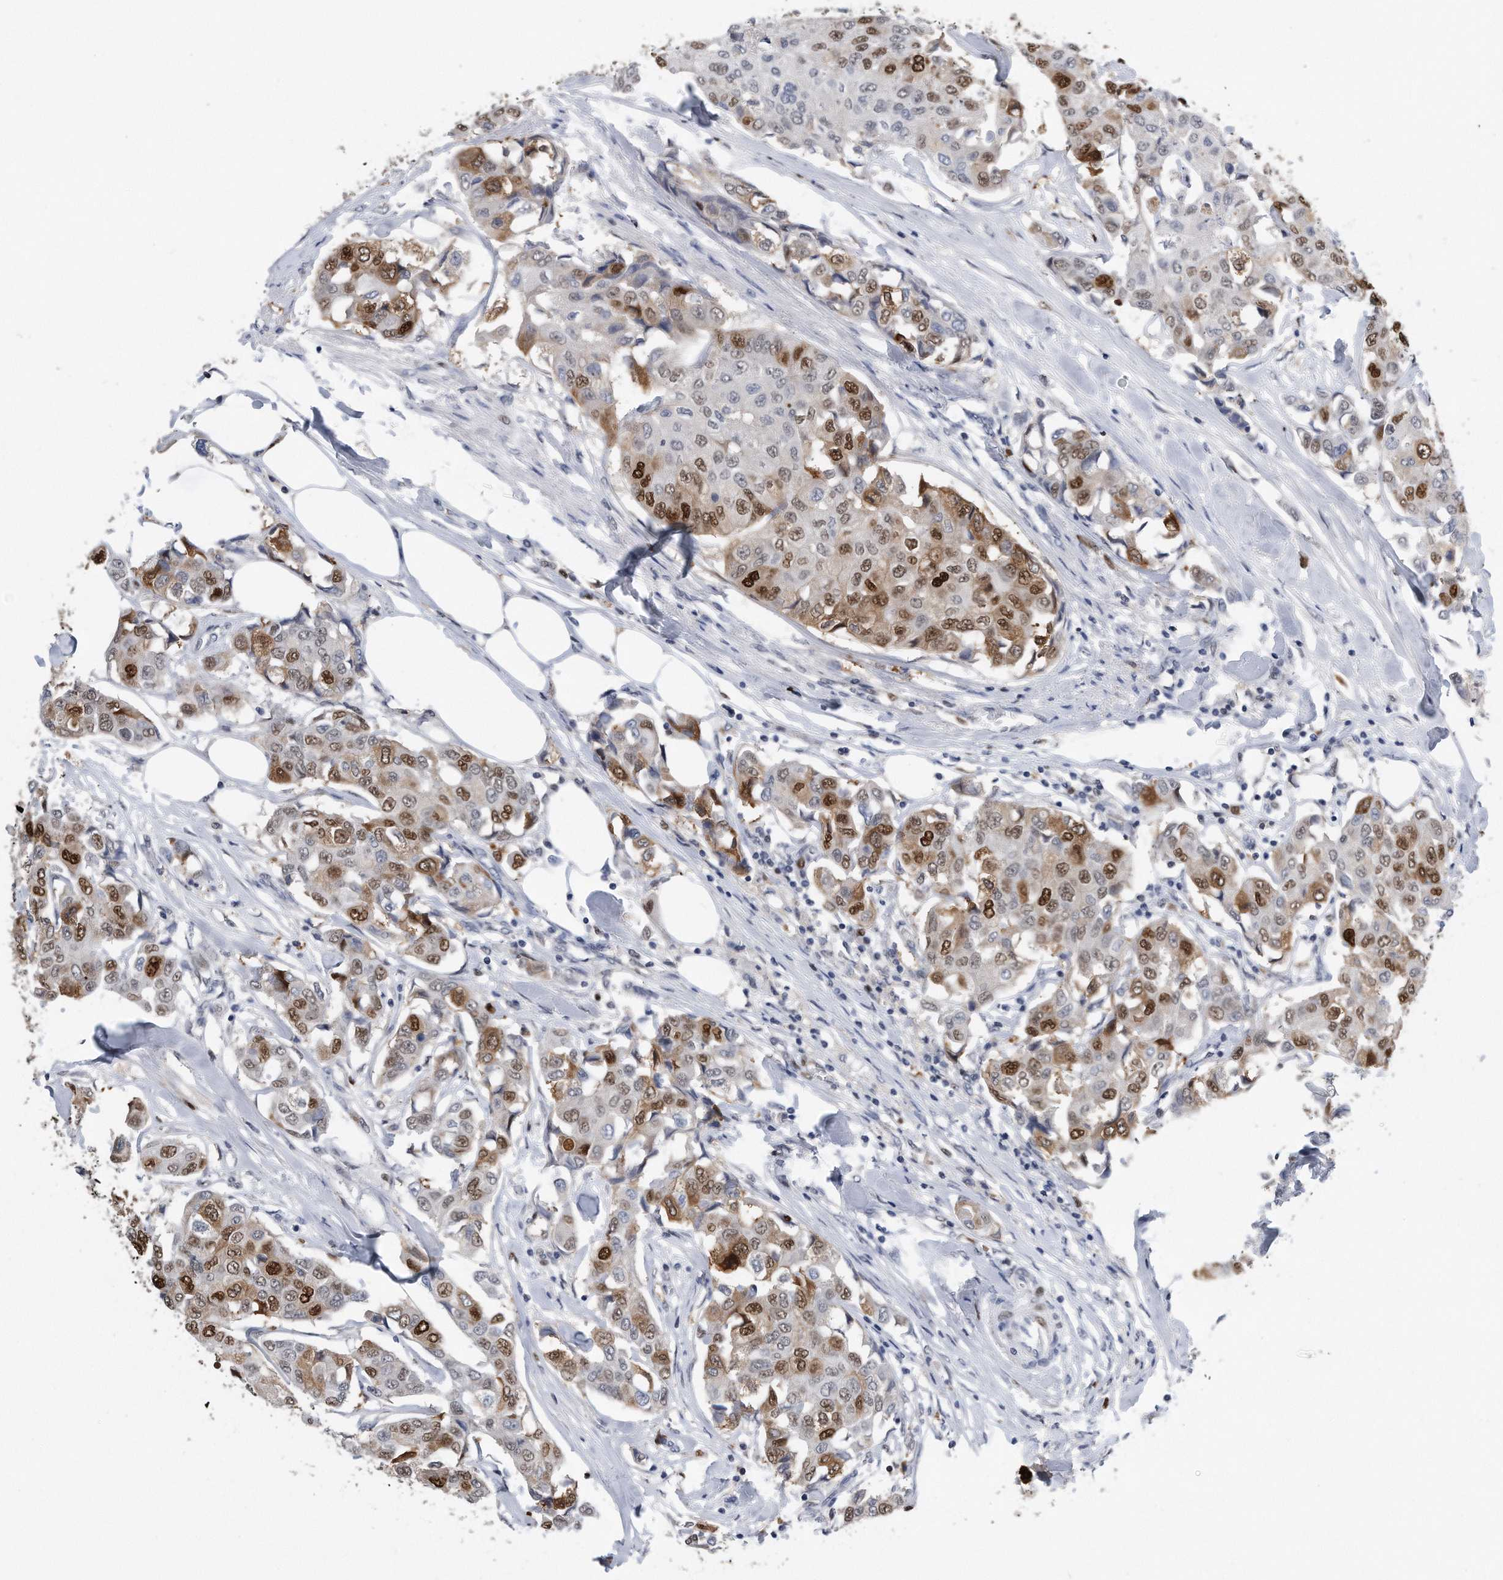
{"staining": {"intensity": "strong", "quantity": "25%-75%", "location": "nuclear"}, "tissue": "breast cancer", "cell_type": "Tumor cells", "image_type": "cancer", "snomed": [{"axis": "morphology", "description": "Duct carcinoma"}, {"axis": "topography", "description": "Breast"}], "caption": "Breast invasive ductal carcinoma tissue displays strong nuclear staining in approximately 25%-75% of tumor cells", "gene": "PCNA", "patient": {"sex": "female", "age": 80}}